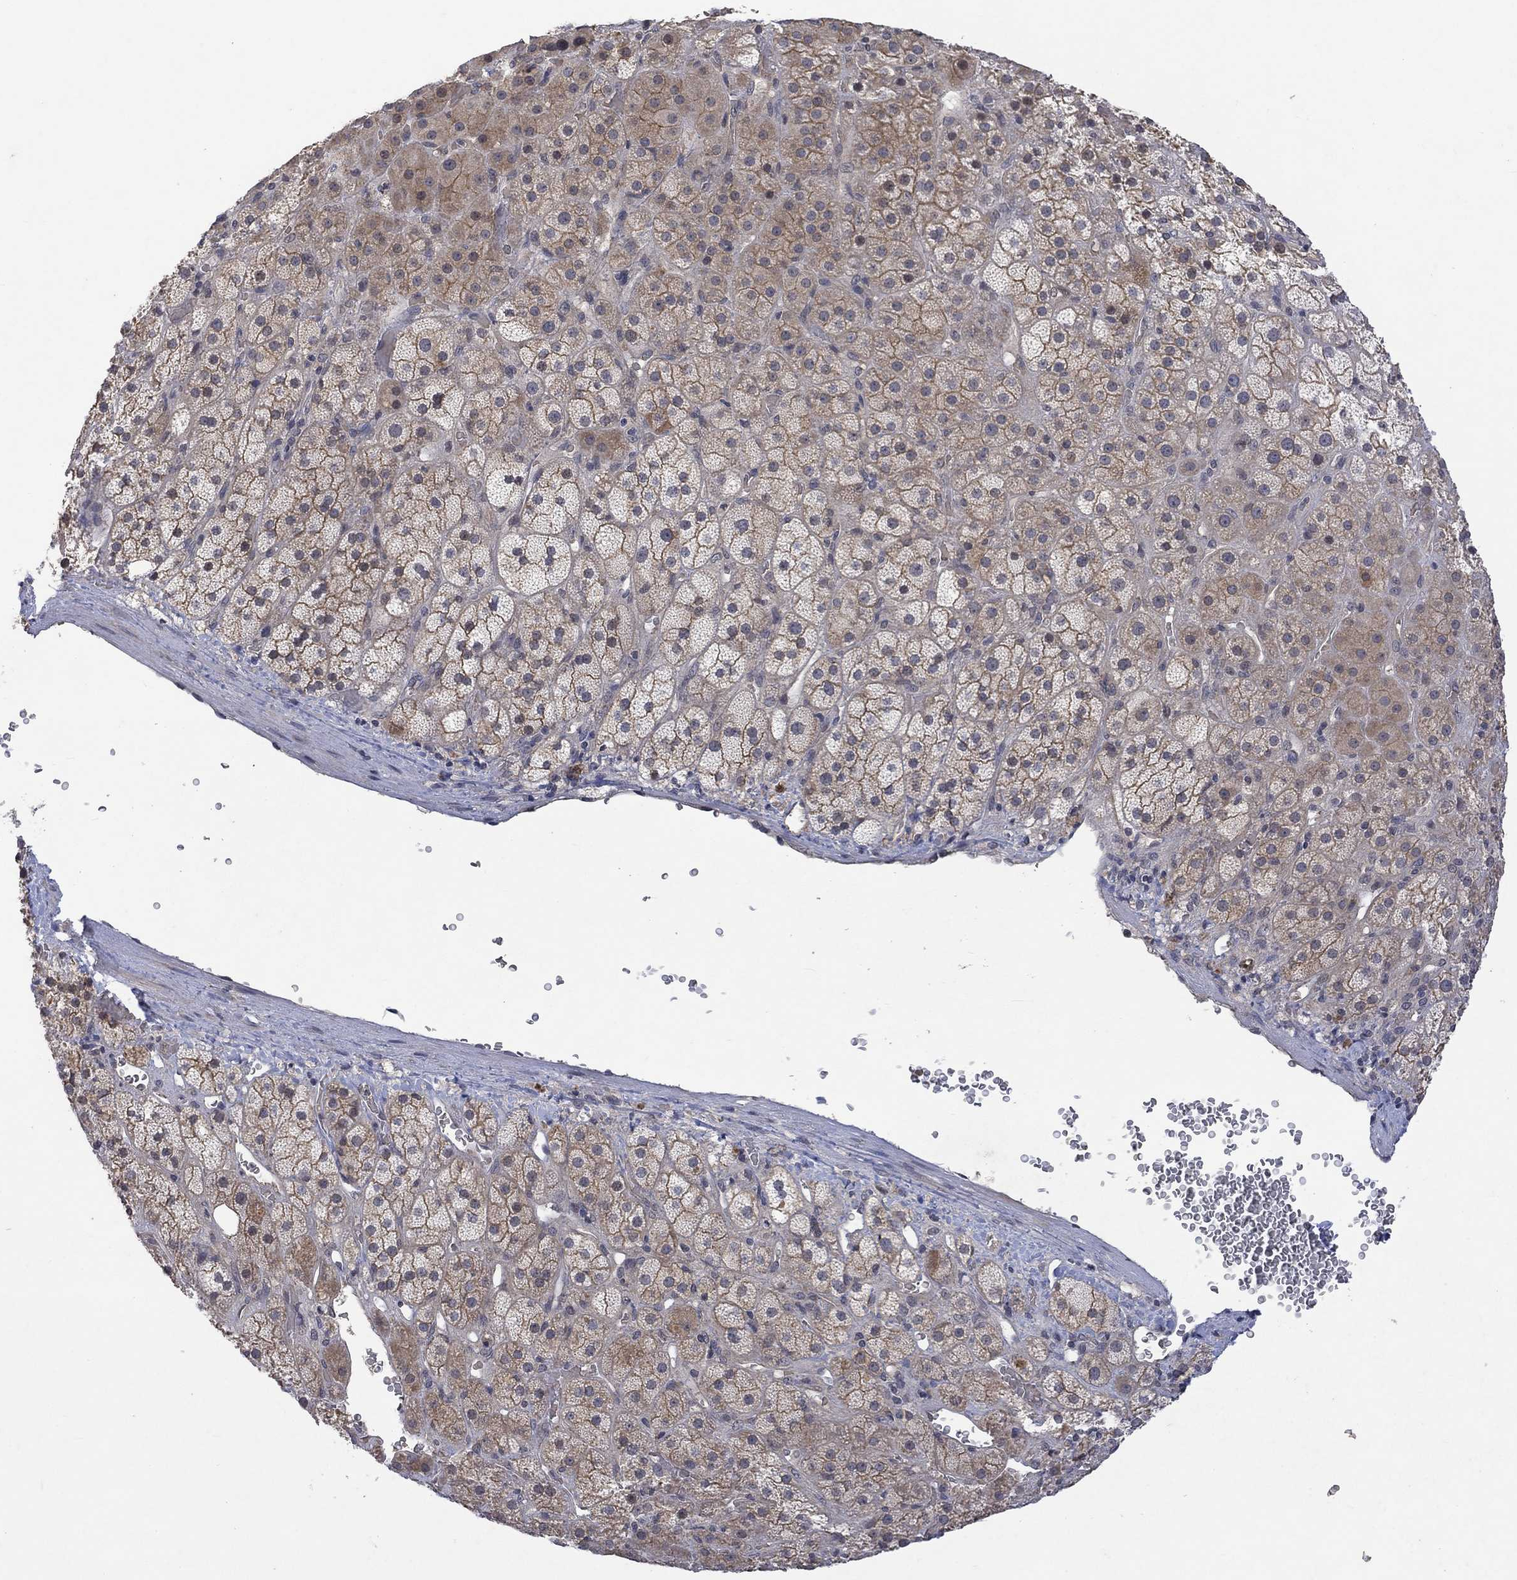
{"staining": {"intensity": "moderate", "quantity": "<25%", "location": "cytoplasmic/membranous"}, "tissue": "adrenal gland", "cell_type": "Glandular cells", "image_type": "normal", "snomed": [{"axis": "morphology", "description": "Normal tissue, NOS"}, {"axis": "topography", "description": "Adrenal gland"}], "caption": "Immunohistochemistry (IHC) of unremarkable human adrenal gland exhibits low levels of moderate cytoplasmic/membranous staining in about <25% of glandular cells. (Brightfield microscopy of DAB IHC at high magnification).", "gene": "GRIN2D", "patient": {"sex": "male", "age": 57}}